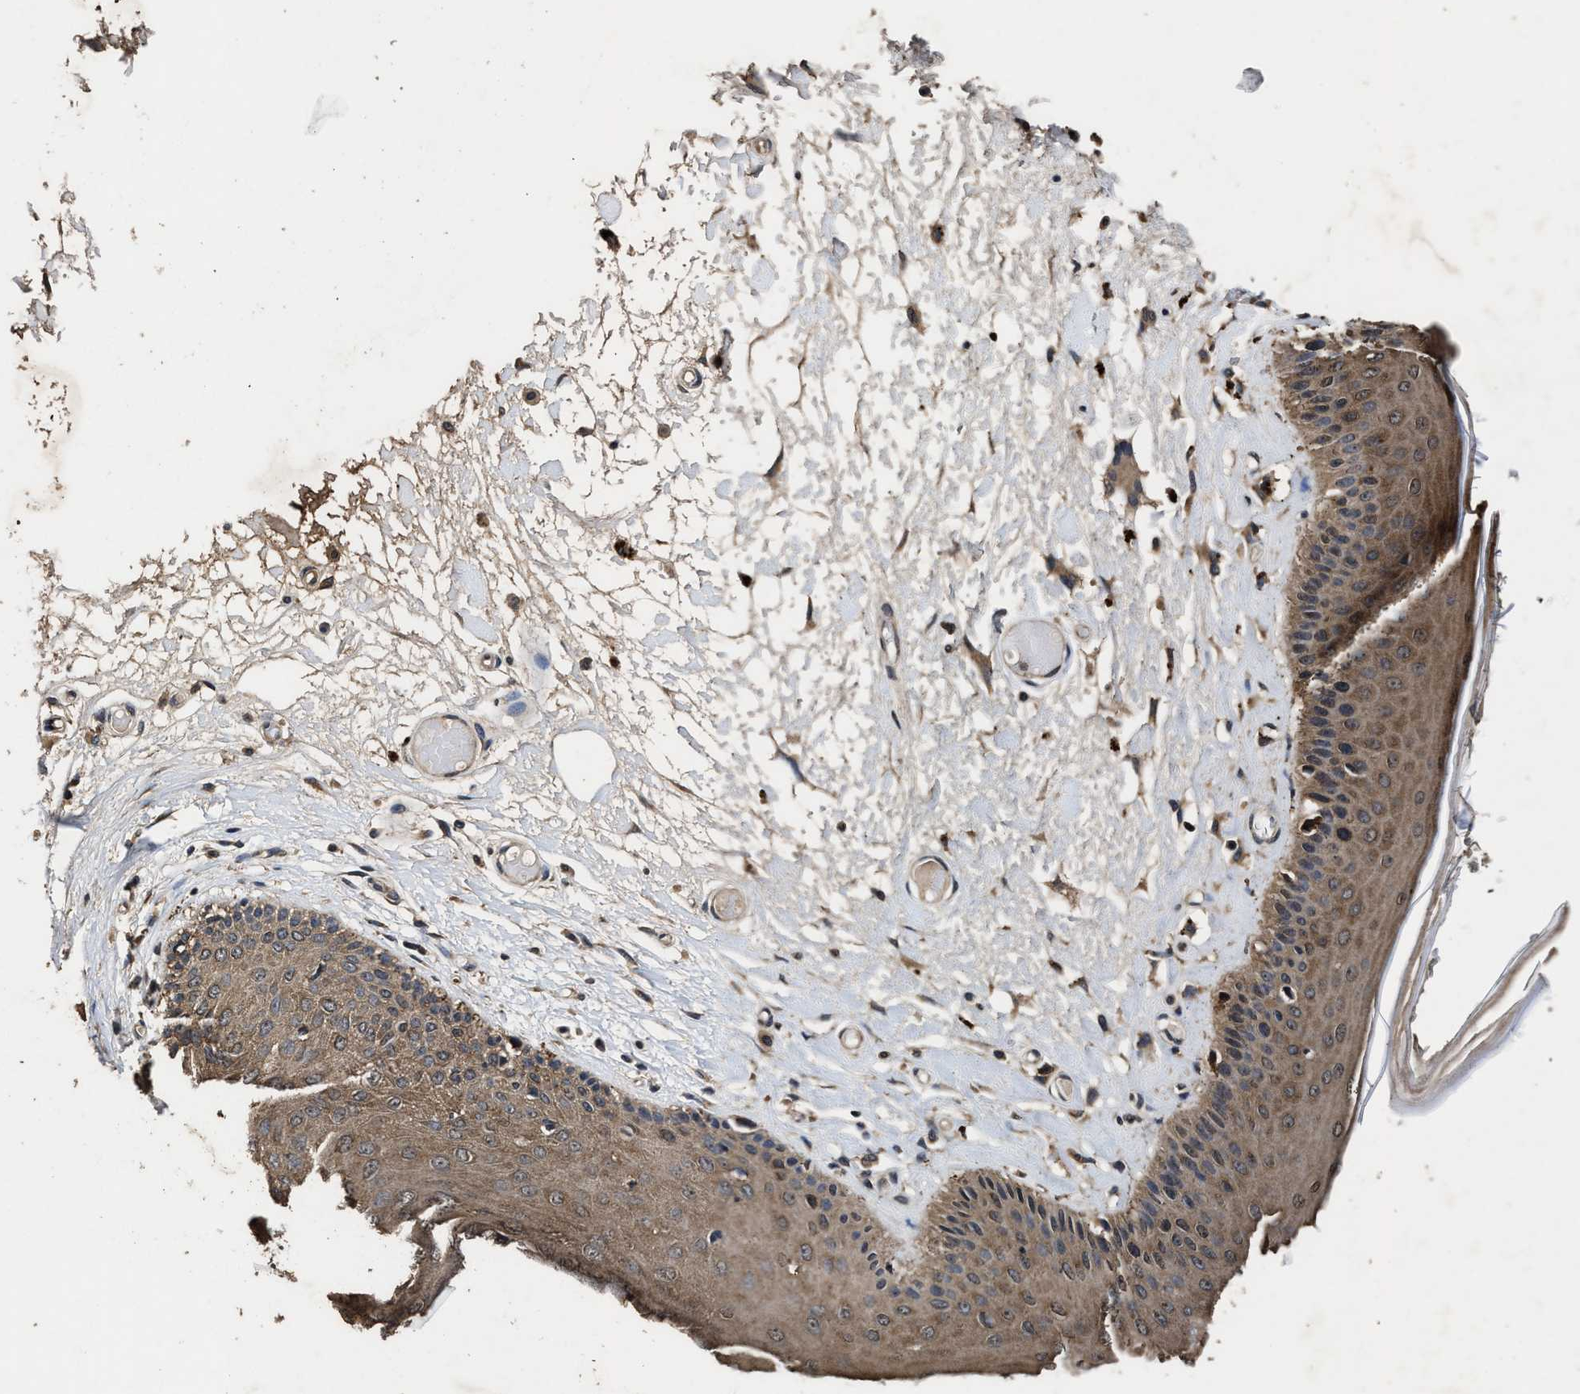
{"staining": {"intensity": "moderate", "quantity": ">75%", "location": "cytoplasmic/membranous"}, "tissue": "skin", "cell_type": "Epidermal cells", "image_type": "normal", "snomed": [{"axis": "morphology", "description": "Normal tissue, NOS"}, {"axis": "topography", "description": "Vulva"}], "caption": "A medium amount of moderate cytoplasmic/membranous positivity is present in about >75% of epidermal cells in unremarkable skin. (IHC, brightfield microscopy, high magnification).", "gene": "EBAG9", "patient": {"sex": "female", "age": 73}}